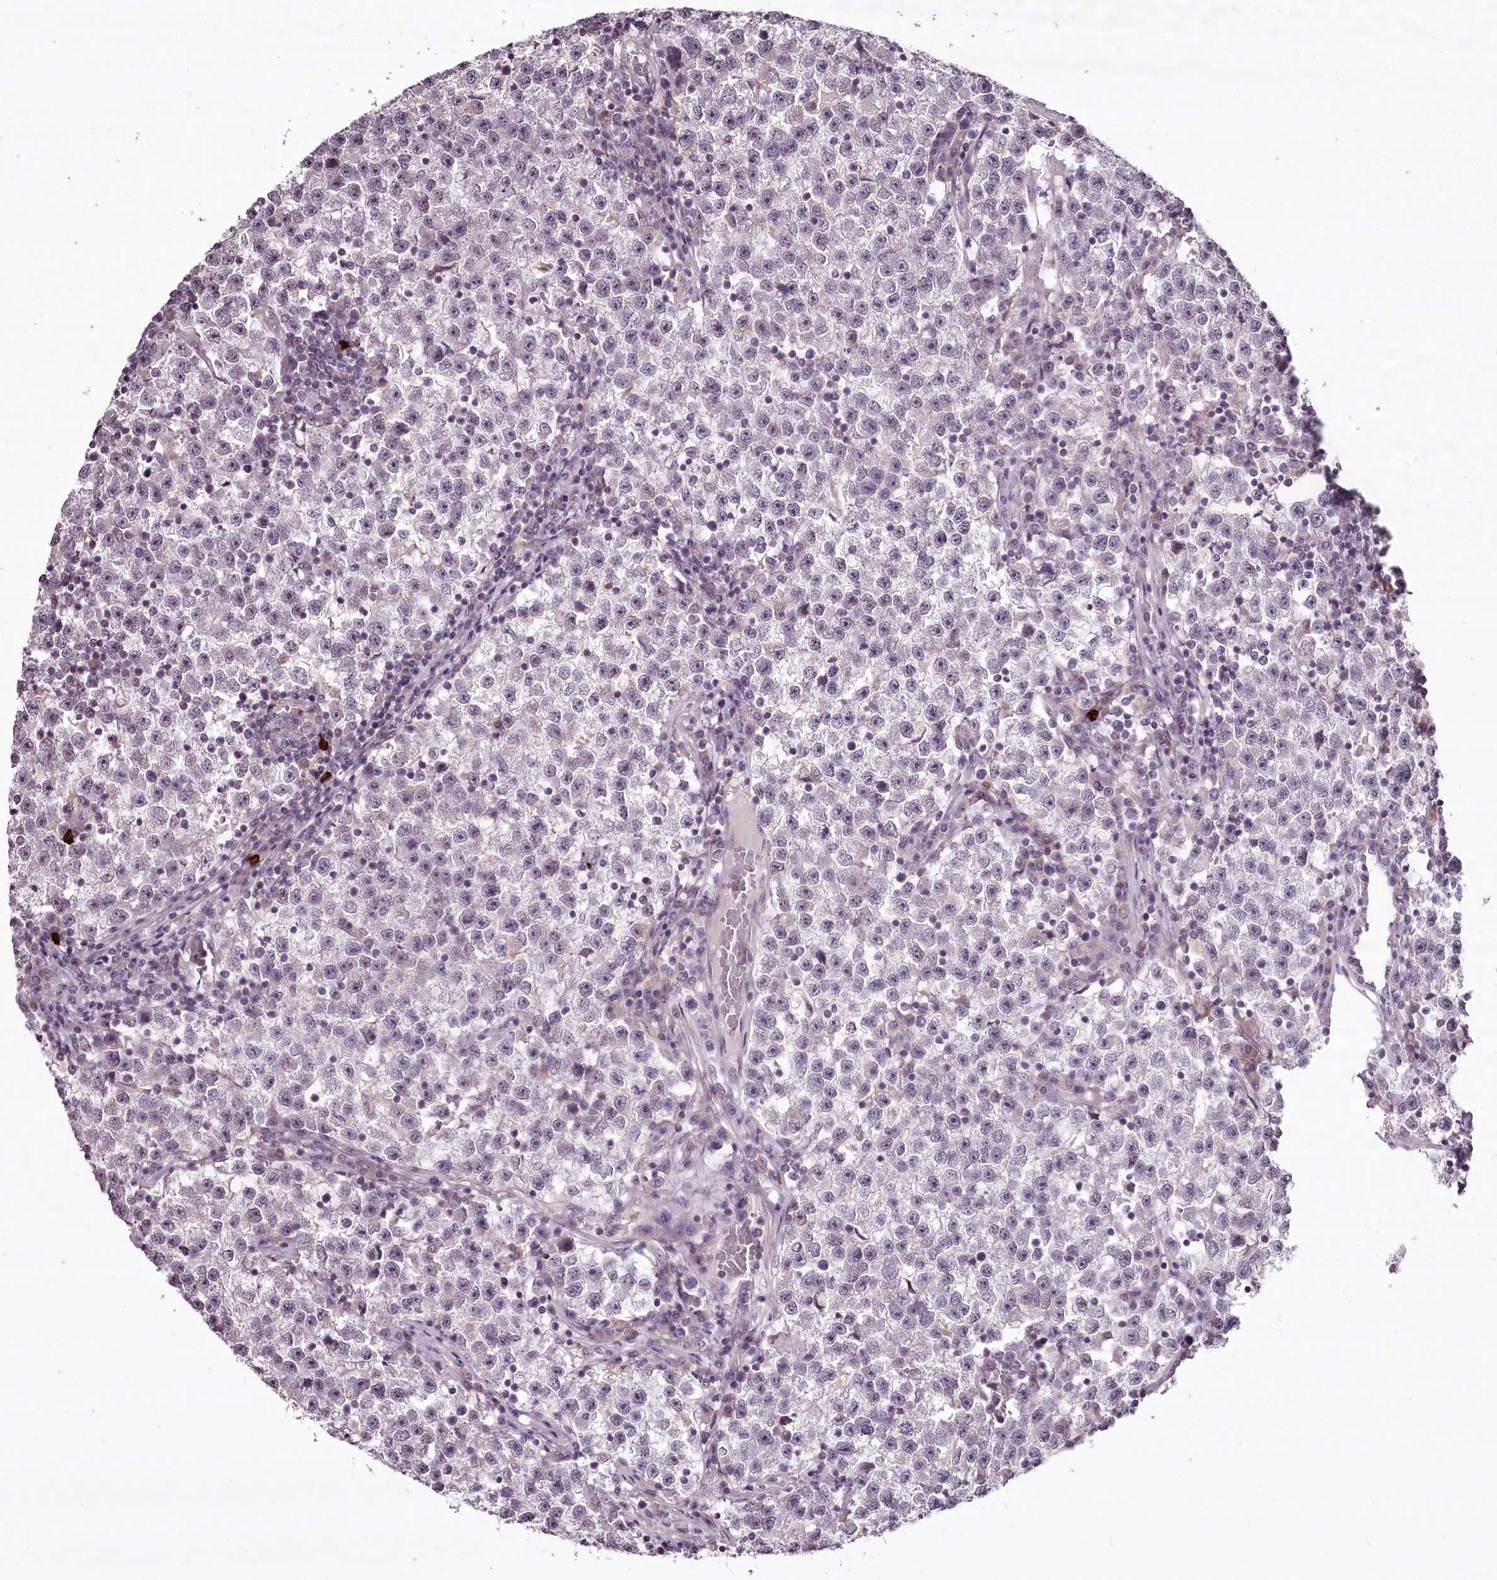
{"staining": {"intensity": "negative", "quantity": "none", "location": "none"}, "tissue": "testis cancer", "cell_type": "Tumor cells", "image_type": "cancer", "snomed": [{"axis": "morphology", "description": "Seminoma, NOS"}, {"axis": "topography", "description": "Testis"}], "caption": "Immunohistochemistry of seminoma (testis) displays no expression in tumor cells.", "gene": "CCDC92", "patient": {"sex": "male", "age": 22}}